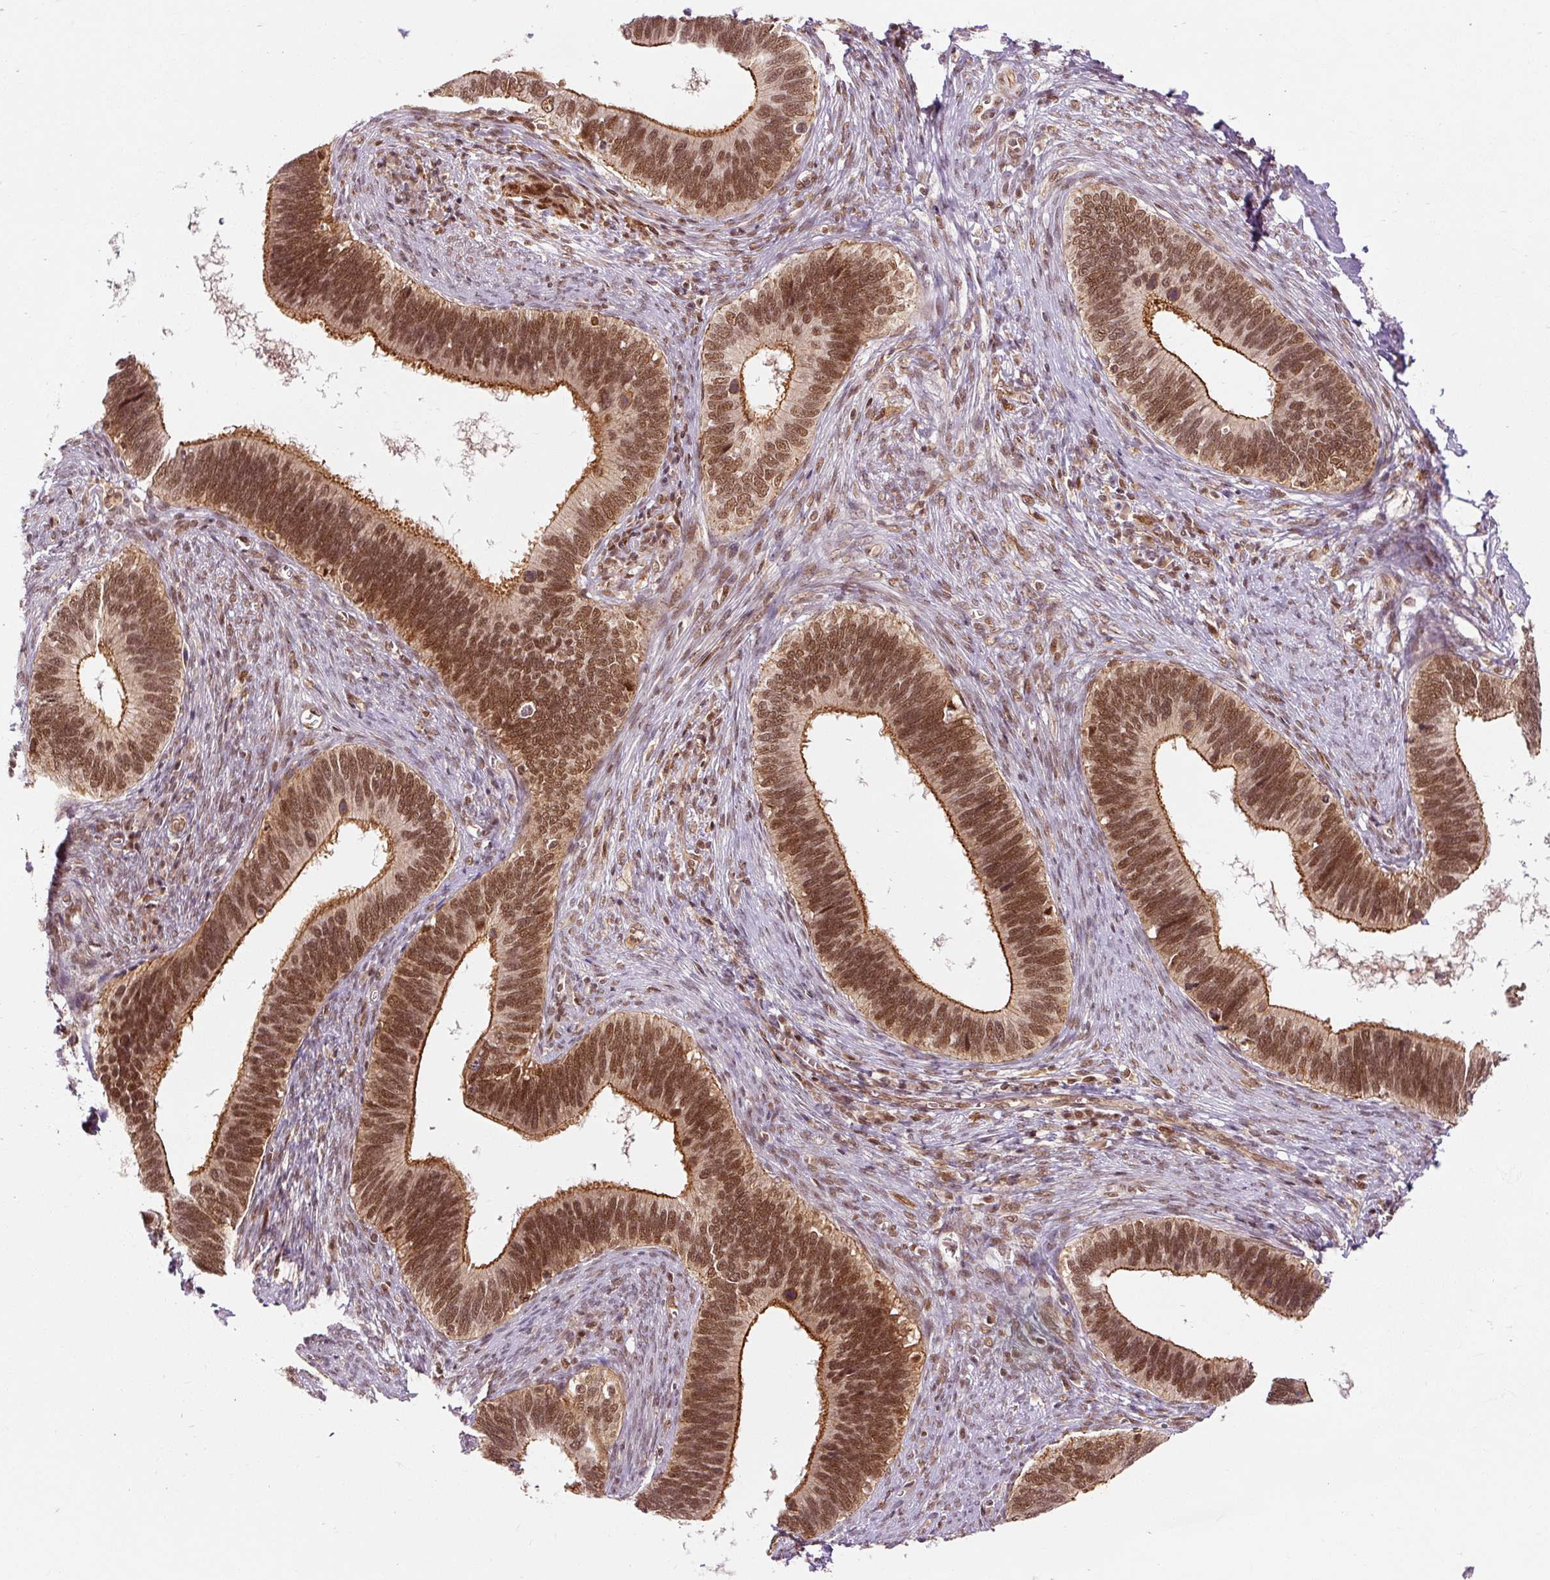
{"staining": {"intensity": "strong", "quantity": ">75%", "location": "cytoplasmic/membranous,nuclear"}, "tissue": "cervical cancer", "cell_type": "Tumor cells", "image_type": "cancer", "snomed": [{"axis": "morphology", "description": "Adenocarcinoma, NOS"}, {"axis": "topography", "description": "Cervix"}], "caption": "Brown immunohistochemical staining in adenocarcinoma (cervical) shows strong cytoplasmic/membranous and nuclear staining in about >75% of tumor cells.", "gene": "CSTF1", "patient": {"sex": "female", "age": 42}}